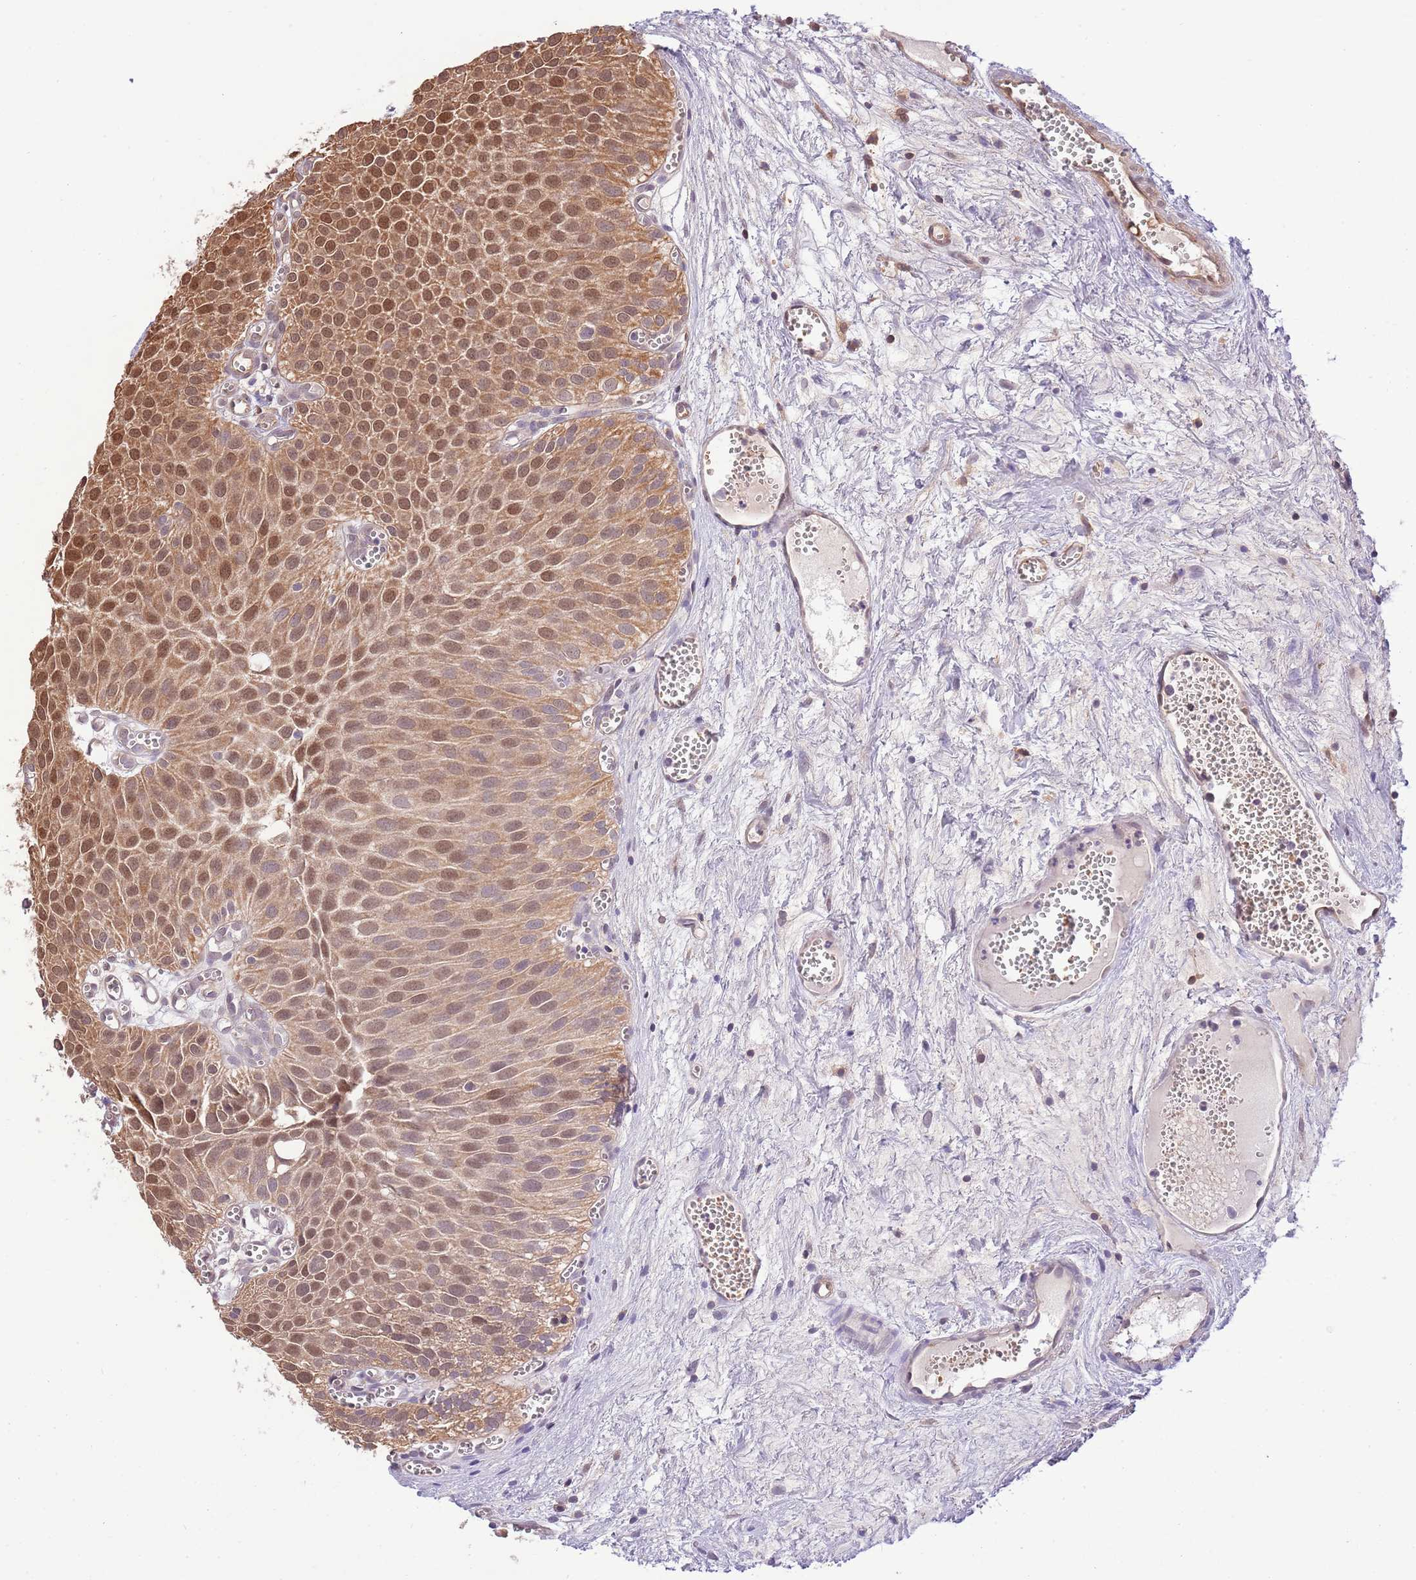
{"staining": {"intensity": "moderate", "quantity": ">75%", "location": "cytoplasmic/membranous,nuclear"}, "tissue": "urothelial cancer", "cell_type": "Tumor cells", "image_type": "cancer", "snomed": [{"axis": "morphology", "description": "Urothelial carcinoma, Low grade"}, {"axis": "topography", "description": "Urinary bladder"}], "caption": "Urothelial carcinoma (low-grade) stained for a protein displays moderate cytoplasmic/membranous and nuclear positivity in tumor cells.", "gene": "NSFL1C", "patient": {"sex": "male", "age": 88}}